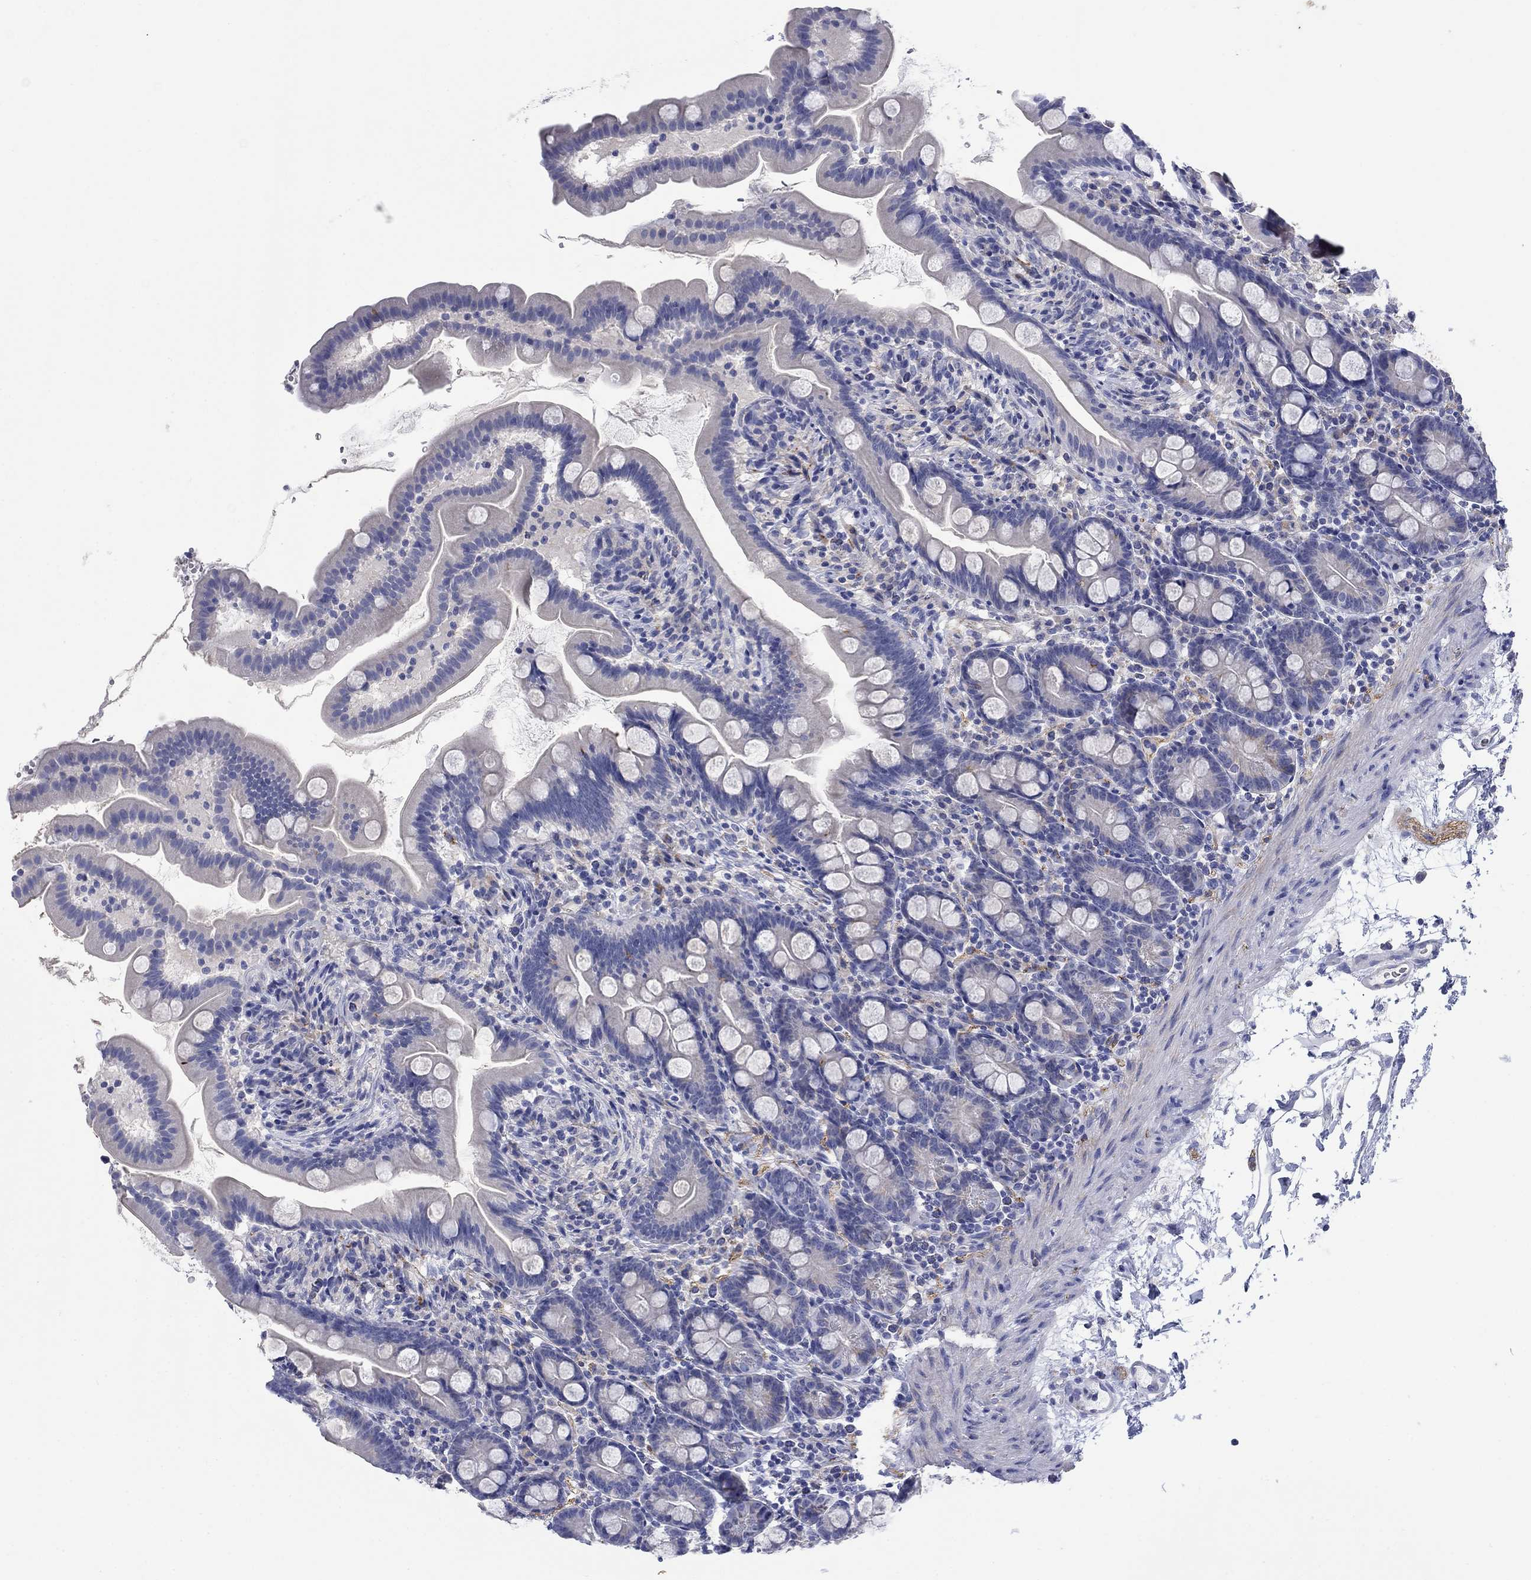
{"staining": {"intensity": "negative", "quantity": "none", "location": "none"}, "tissue": "small intestine", "cell_type": "Glandular cells", "image_type": "normal", "snomed": [{"axis": "morphology", "description": "Normal tissue, NOS"}, {"axis": "topography", "description": "Small intestine"}], "caption": "The micrograph exhibits no staining of glandular cells in normal small intestine. (DAB (3,3'-diaminobenzidine) IHC with hematoxylin counter stain).", "gene": "PTPRZ1", "patient": {"sex": "female", "age": 44}}